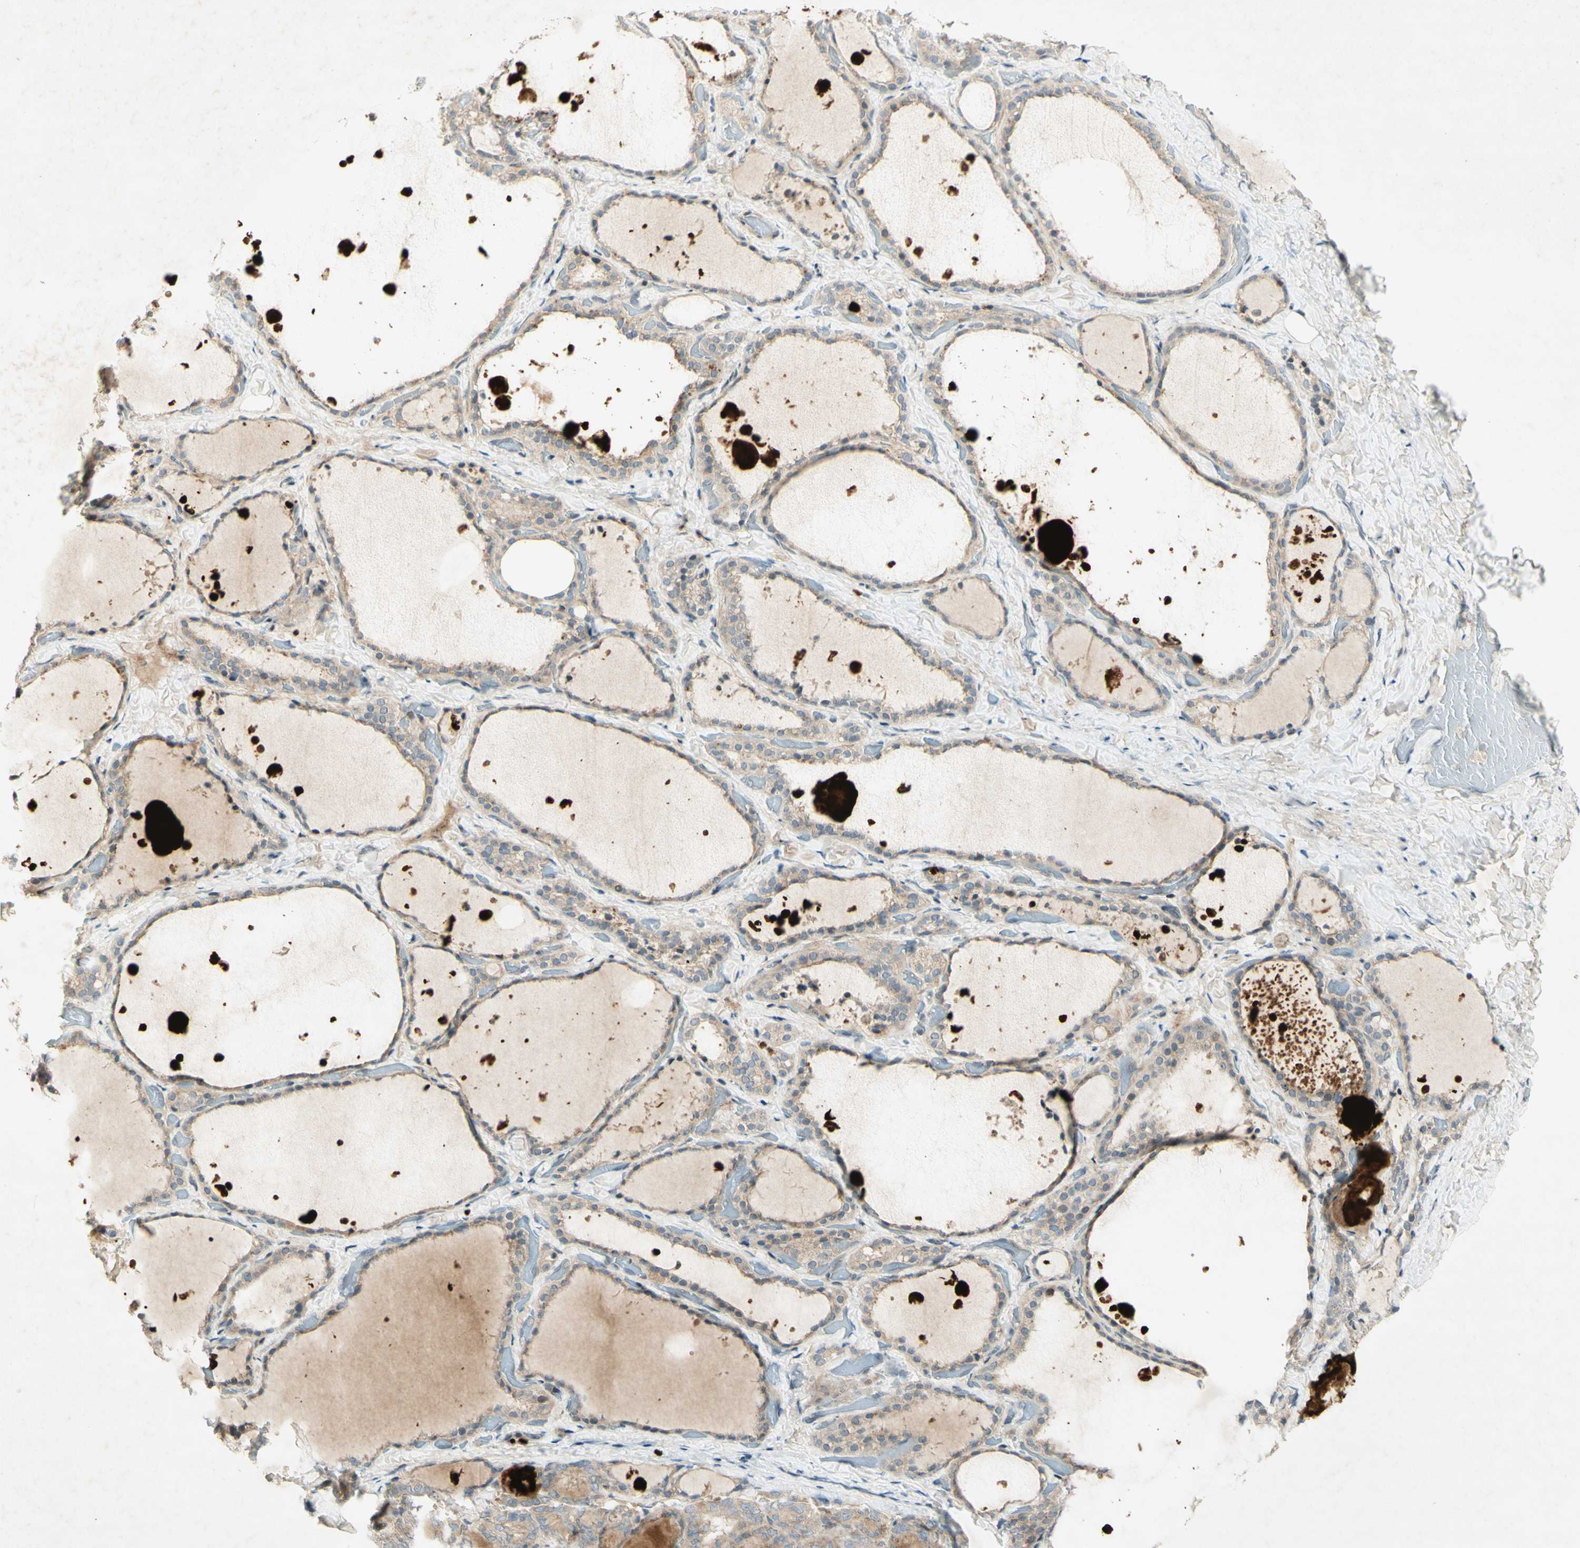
{"staining": {"intensity": "moderate", "quantity": ">75%", "location": "cytoplasmic/membranous"}, "tissue": "thyroid gland", "cell_type": "Glandular cells", "image_type": "normal", "snomed": [{"axis": "morphology", "description": "Normal tissue, NOS"}, {"axis": "topography", "description": "Thyroid gland"}], "caption": "Human thyroid gland stained with a brown dye displays moderate cytoplasmic/membranous positive expression in approximately >75% of glandular cells.", "gene": "ETF1", "patient": {"sex": "female", "age": 44}}